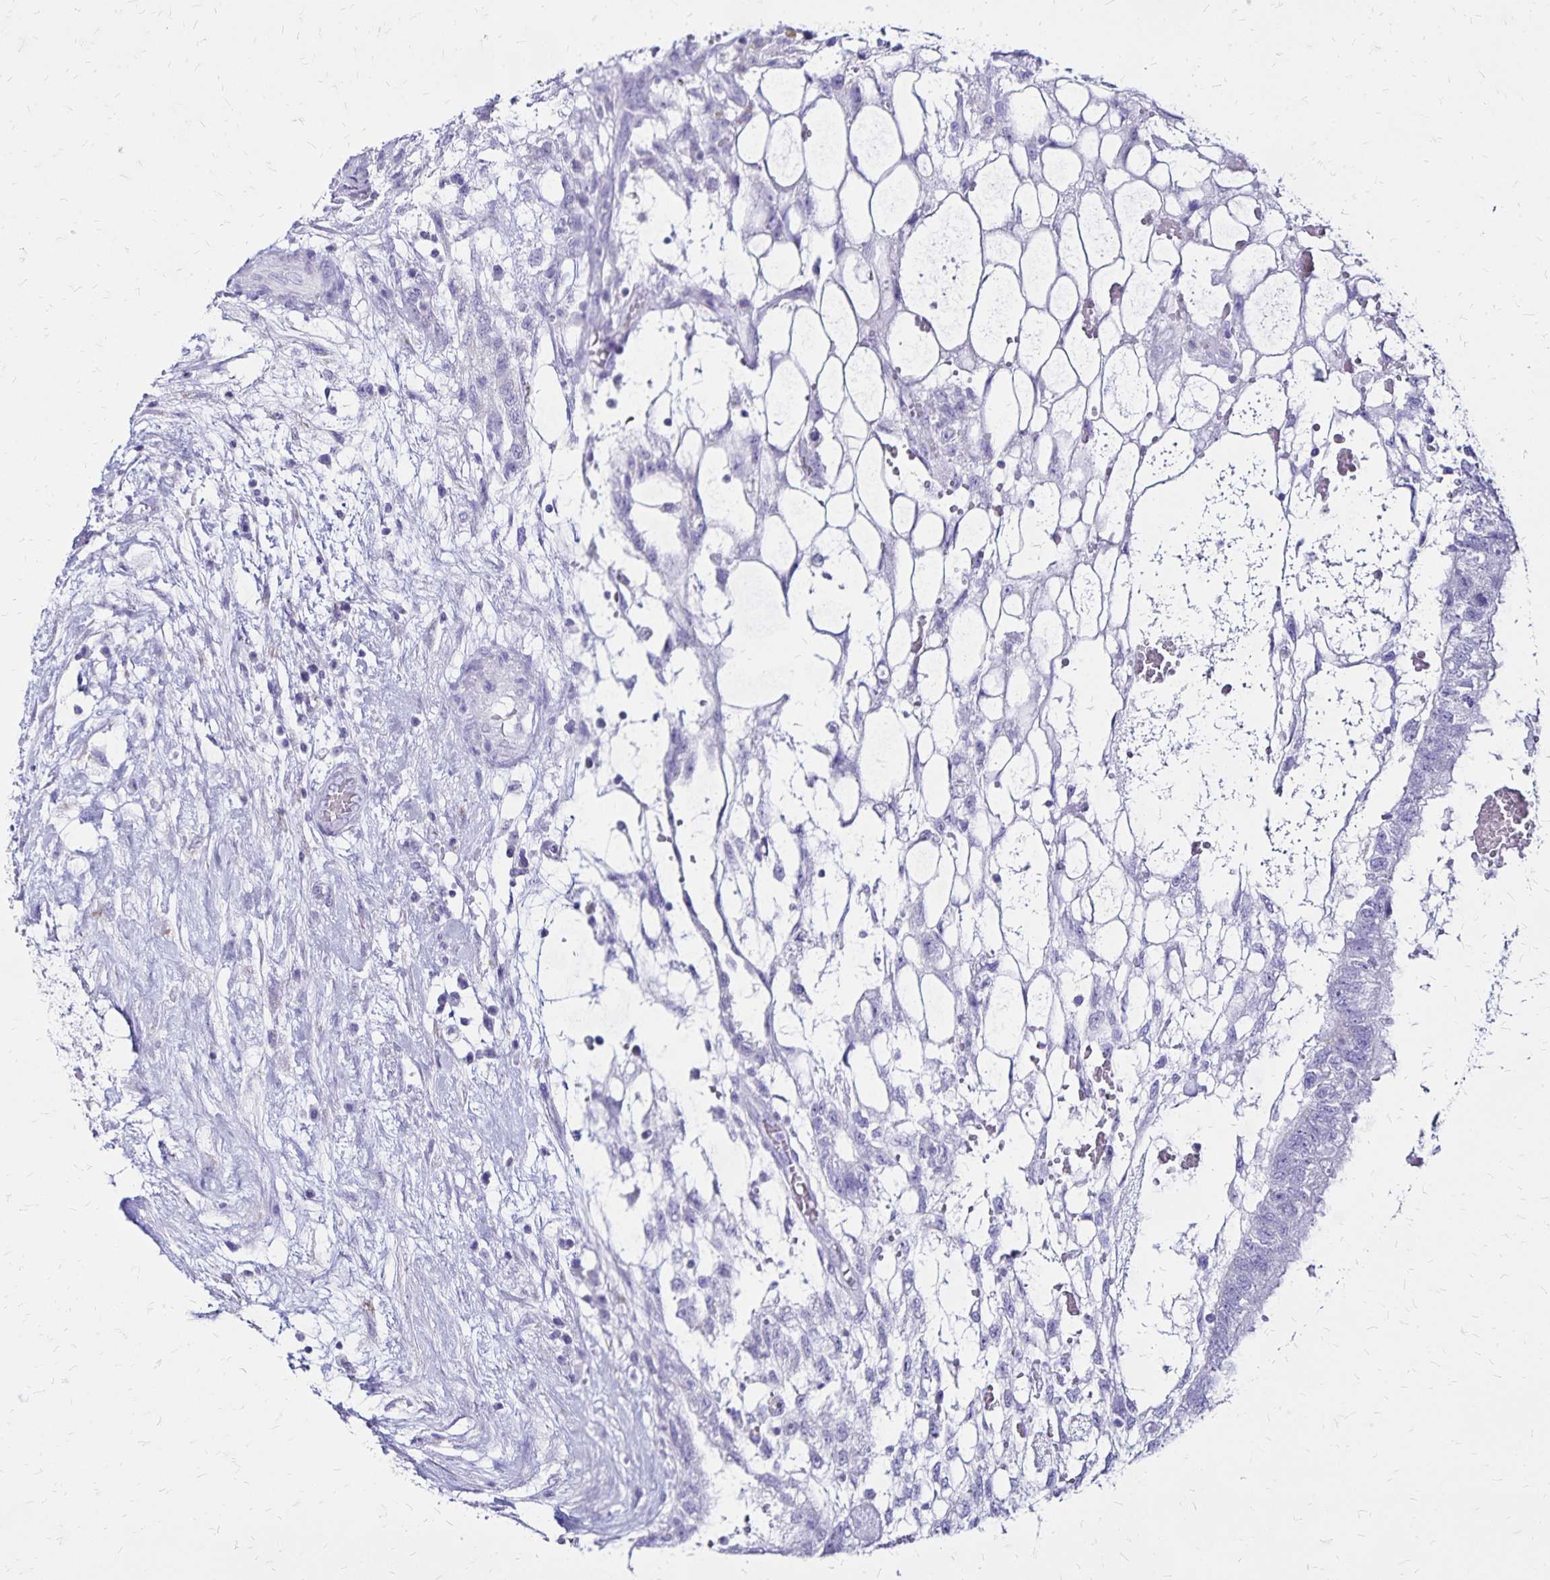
{"staining": {"intensity": "negative", "quantity": "none", "location": "none"}, "tissue": "testis cancer", "cell_type": "Tumor cells", "image_type": "cancer", "snomed": [{"axis": "morphology", "description": "Normal tissue, NOS"}, {"axis": "morphology", "description": "Carcinoma, Embryonal, NOS"}, {"axis": "topography", "description": "Testis"}], "caption": "Immunohistochemical staining of human testis embryonal carcinoma displays no significant staining in tumor cells.", "gene": "LIN28B", "patient": {"sex": "male", "age": 32}}